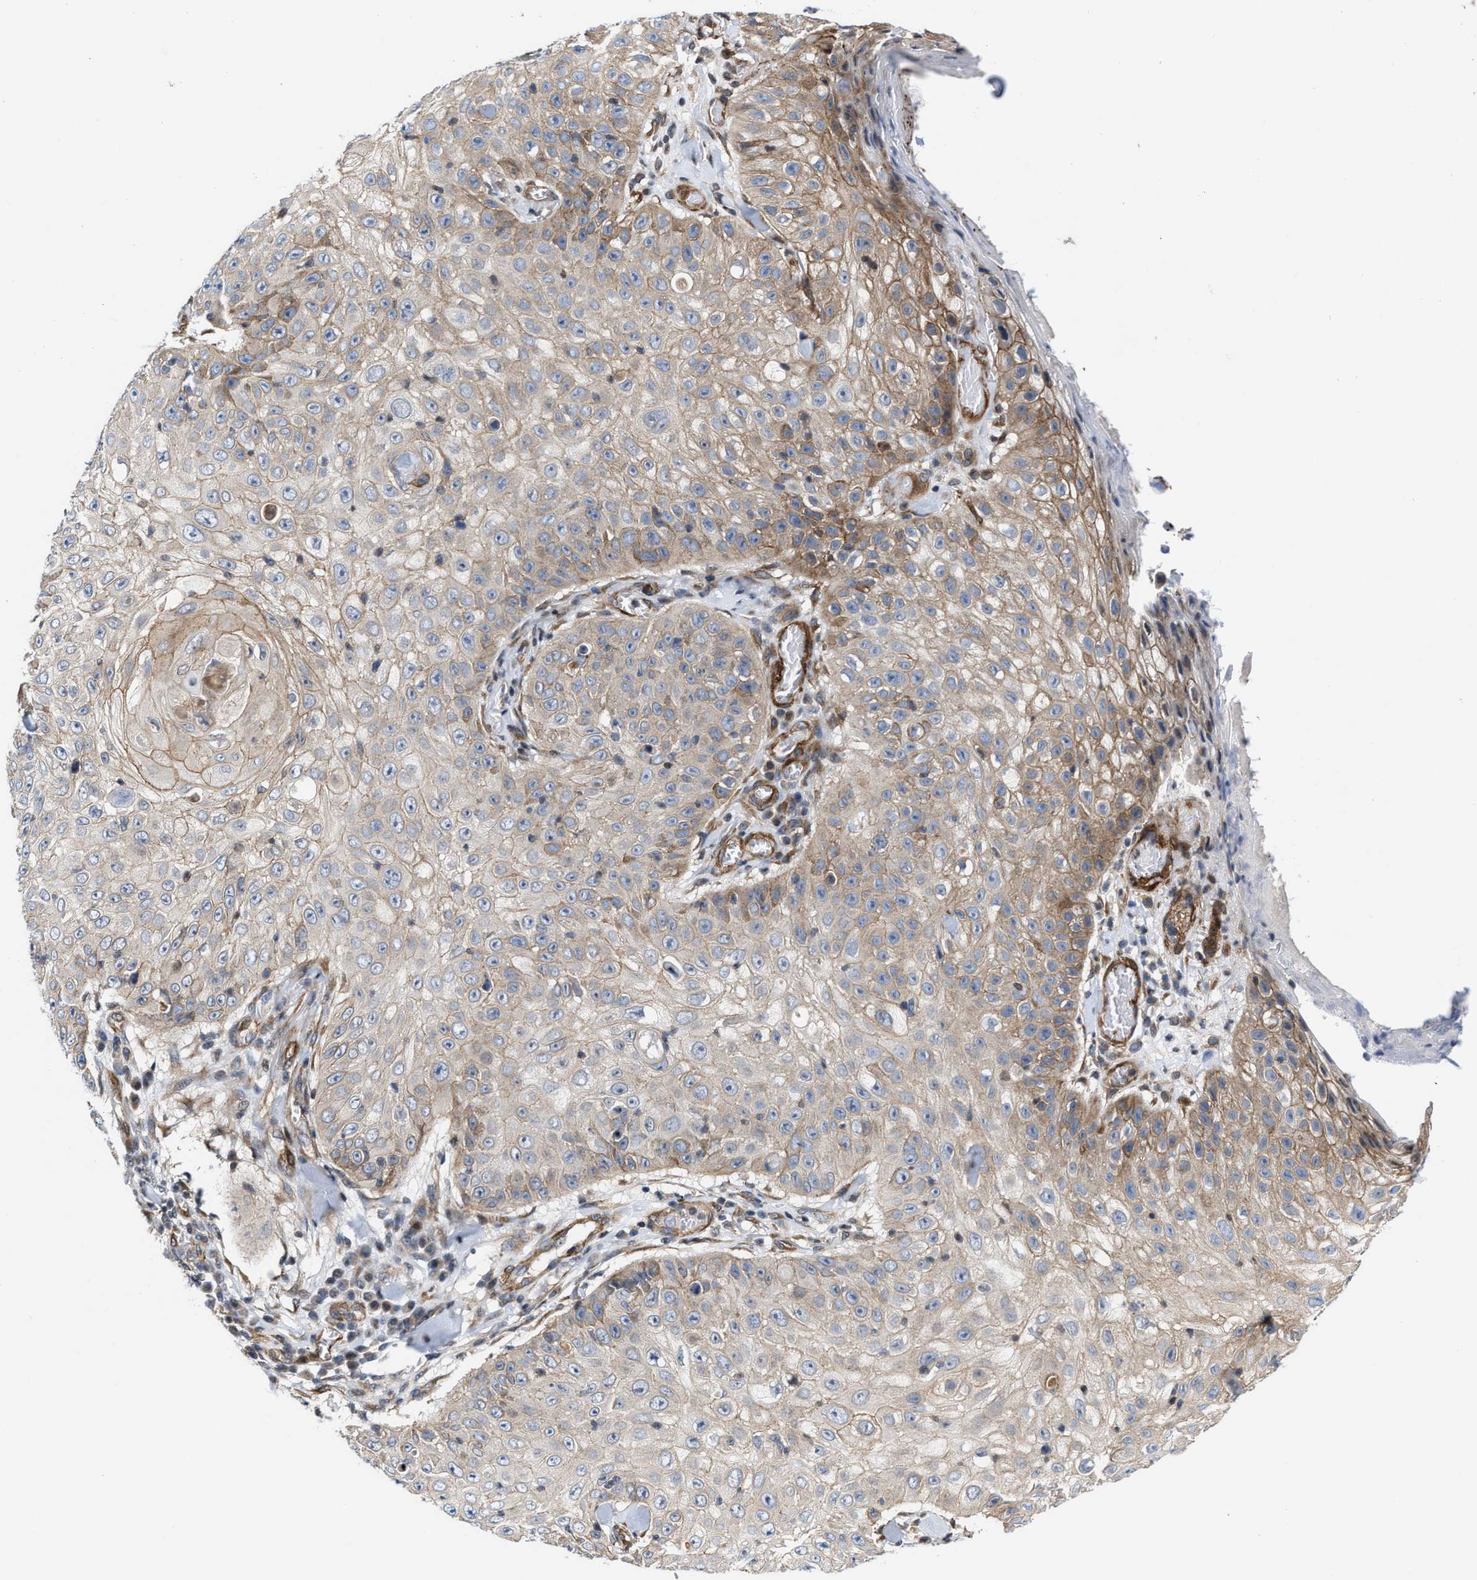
{"staining": {"intensity": "weak", "quantity": ">75%", "location": "cytoplasmic/membranous"}, "tissue": "skin cancer", "cell_type": "Tumor cells", "image_type": "cancer", "snomed": [{"axis": "morphology", "description": "Squamous cell carcinoma, NOS"}, {"axis": "topography", "description": "Skin"}], "caption": "Weak cytoplasmic/membranous expression is present in approximately >75% of tumor cells in skin cancer.", "gene": "TGFB1I1", "patient": {"sex": "male", "age": 86}}